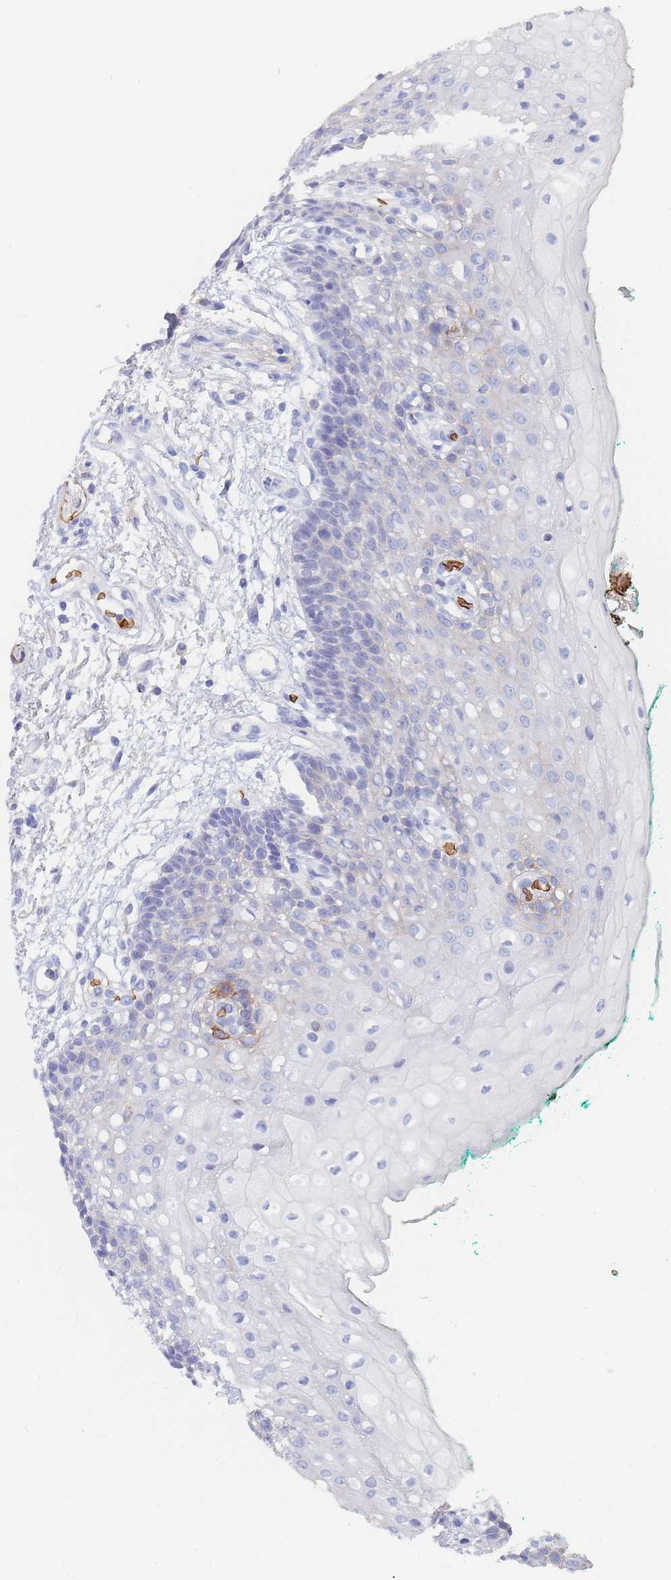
{"staining": {"intensity": "strong", "quantity": "<25%", "location": "cytoplasmic/membranous"}, "tissue": "oral mucosa", "cell_type": "Squamous epithelial cells", "image_type": "normal", "snomed": [{"axis": "morphology", "description": "Normal tissue, NOS"}, {"axis": "morphology", "description": "Squamous cell carcinoma, NOS"}, {"axis": "topography", "description": "Oral tissue"}, {"axis": "topography", "description": "Tounge, NOS"}, {"axis": "topography", "description": "Head-Neck"}], "caption": "Normal oral mucosa was stained to show a protein in brown. There is medium levels of strong cytoplasmic/membranous expression in approximately <25% of squamous epithelial cells. The staining is performed using DAB (3,3'-diaminobenzidine) brown chromogen to label protein expression. The nuclei are counter-stained blue using hematoxylin.", "gene": "SLC2A1", "patient": {"sex": "male", "age": 79}}